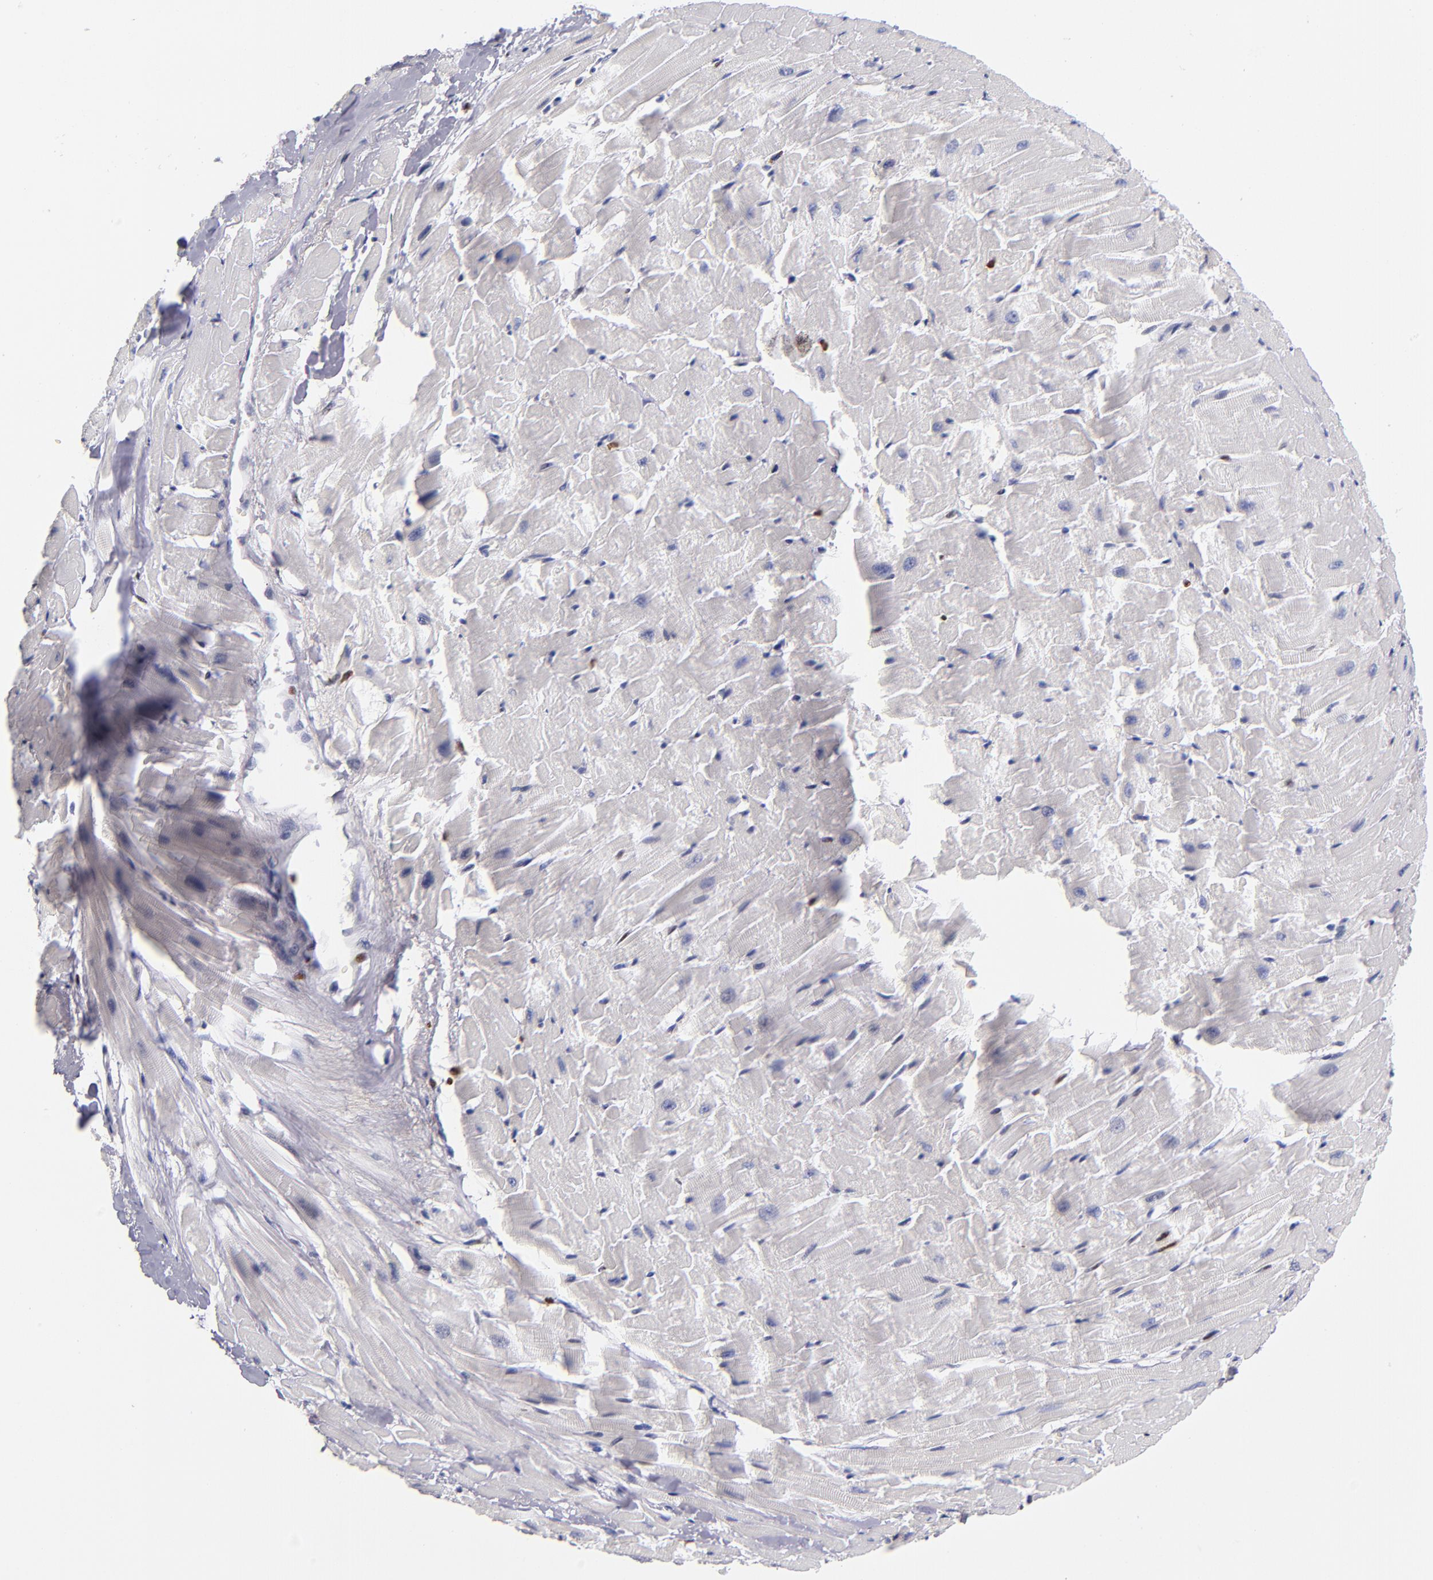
{"staining": {"intensity": "negative", "quantity": "none", "location": "none"}, "tissue": "heart muscle", "cell_type": "Cardiomyocytes", "image_type": "normal", "snomed": [{"axis": "morphology", "description": "Normal tissue, NOS"}, {"axis": "topography", "description": "Heart"}], "caption": "Micrograph shows no protein staining in cardiomyocytes of unremarkable heart muscle. (DAB (3,3'-diaminobenzidine) IHC visualized using brightfield microscopy, high magnification).", "gene": "CDKL5", "patient": {"sex": "female", "age": 19}}